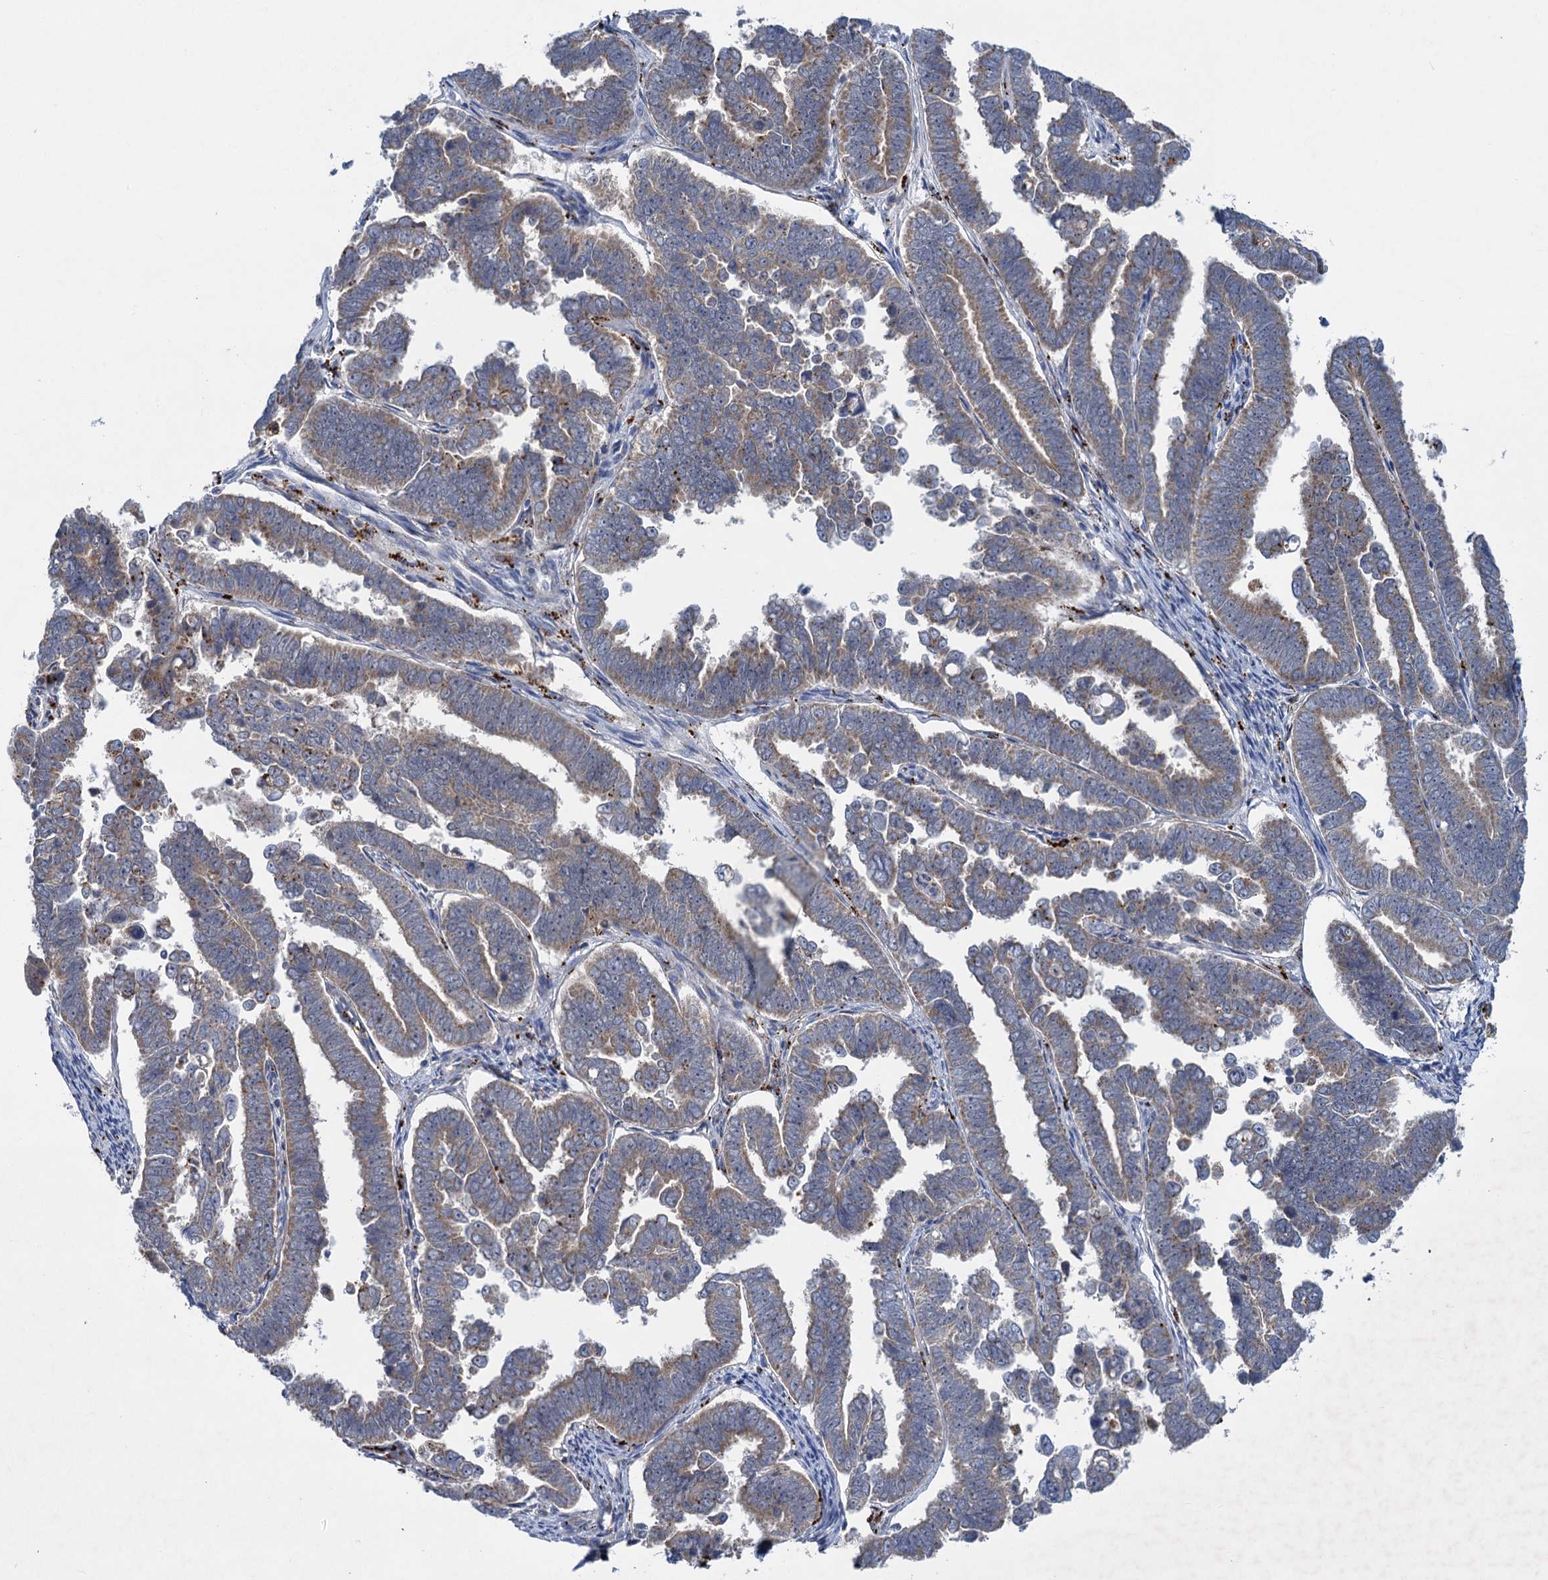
{"staining": {"intensity": "weak", "quantity": ">75%", "location": "cytoplasmic/membranous"}, "tissue": "endometrial cancer", "cell_type": "Tumor cells", "image_type": "cancer", "snomed": [{"axis": "morphology", "description": "Adenocarcinoma, NOS"}, {"axis": "topography", "description": "Endometrium"}], "caption": "High-magnification brightfield microscopy of adenocarcinoma (endometrial) stained with DAB (brown) and counterstained with hematoxylin (blue). tumor cells exhibit weak cytoplasmic/membranous staining is appreciated in about>75% of cells. The staining was performed using DAB (3,3'-diaminobenzidine) to visualize the protein expression in brown, while the nuclei were stained in blue with hematoxylin (Magnification: 20x).", "gene": "ANKS3", "patient": {"sex": "female", "age": 75}}